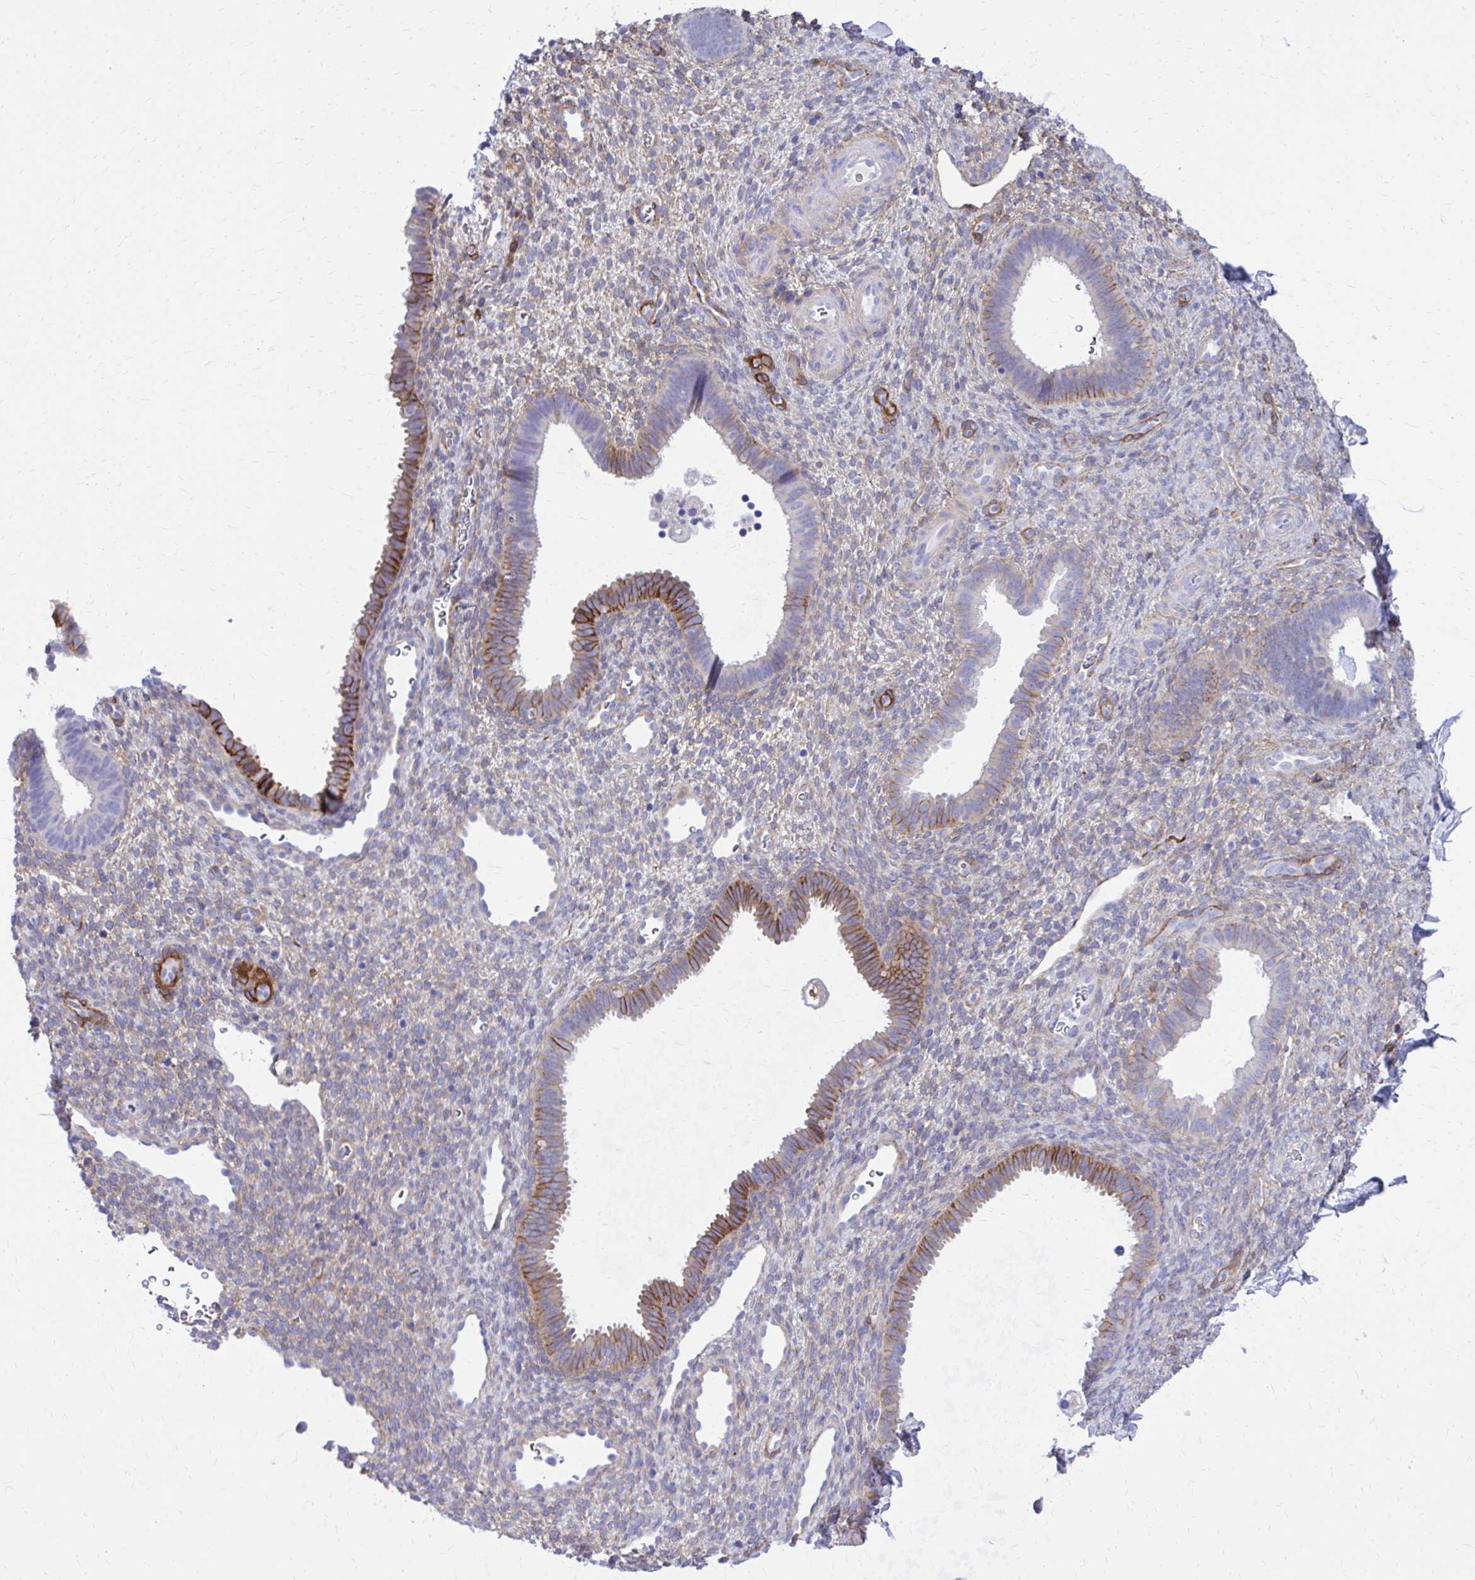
{"staining": {"intensity": "weak", "quantity": "25%-75%", "location": "cytoplasmic/membranous"}, "tissue": "endometrium", "cell_type": "Cells in endometrial stroma", "image_type": "normal", "snomed": [{"axis": "morphology", "description": "Normal tissue, NOS"}, {"axis": "topography", "description": "Endometrium"}], "caption": "Unremarkable endometrium displays weak cytoplasmic/membranous staining in about 25%-75% of cells in endometrial stroma, visualized by immunohistochemistry.", "gene": "EPB41L1", "patient": {"sex": "female", "age": 34}}